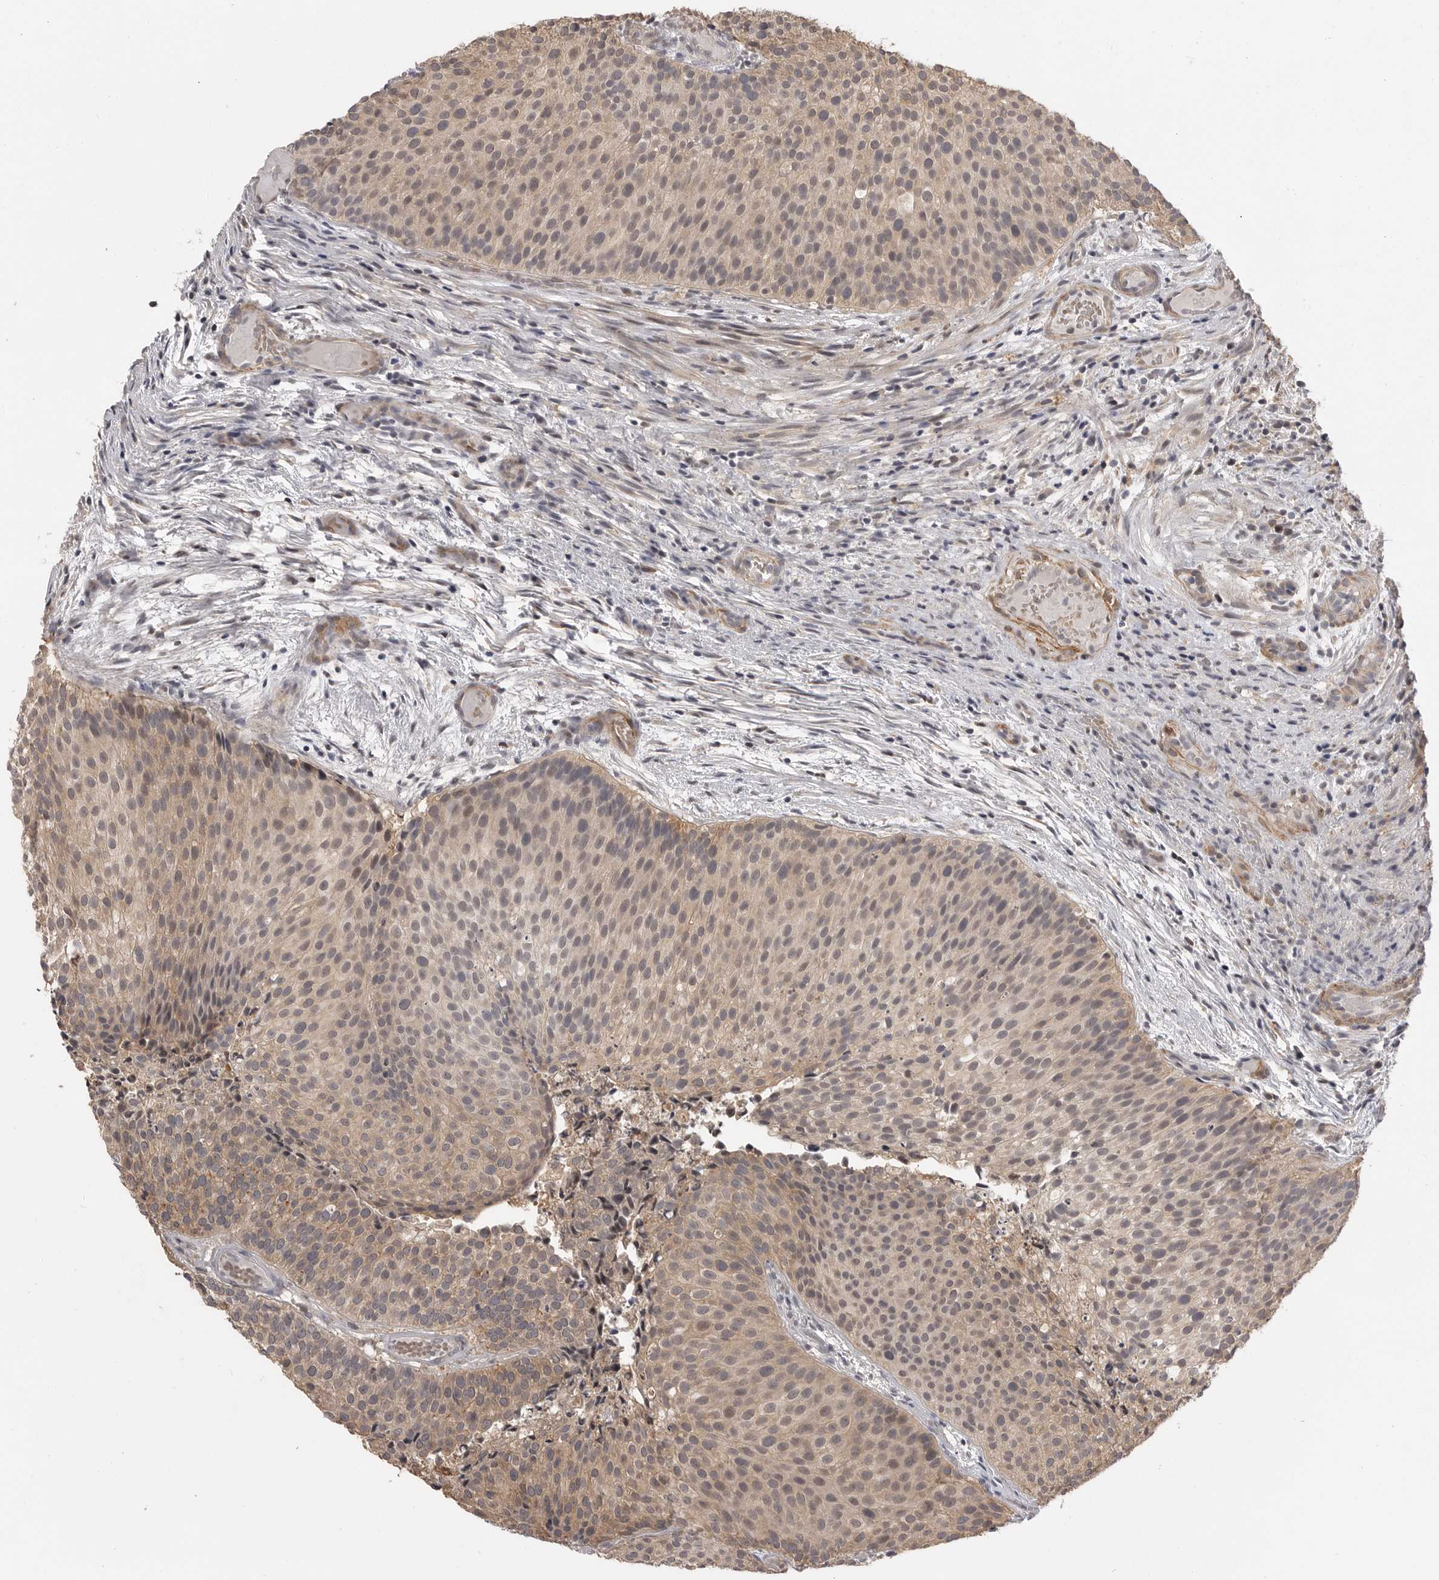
{"staining": {"intensity": "weak", "quantity": ">75%", "location": "cytoplasmic/membranous,nuclear"}, "tissue": "urothelial cancer", "cell_type": "Tumor cells", "image_type": "cancer", "snomed": [{"axis": "morphology", "description": "Urothelial carcinoma, Low grade"}, {"axis": "topography", "description": "Urinary bladder"}], "caption": "DAB (3,3'-diaminobenzidine) immunohistochemical staining of human low-grade urothelial carcinoma demonstrates weak cytoplasmic/membranous and nuclear protein staining in about >75% of tumor cells.", "gene": "PLEKHF1", "patient": {"sex": "male", "age": 86}}